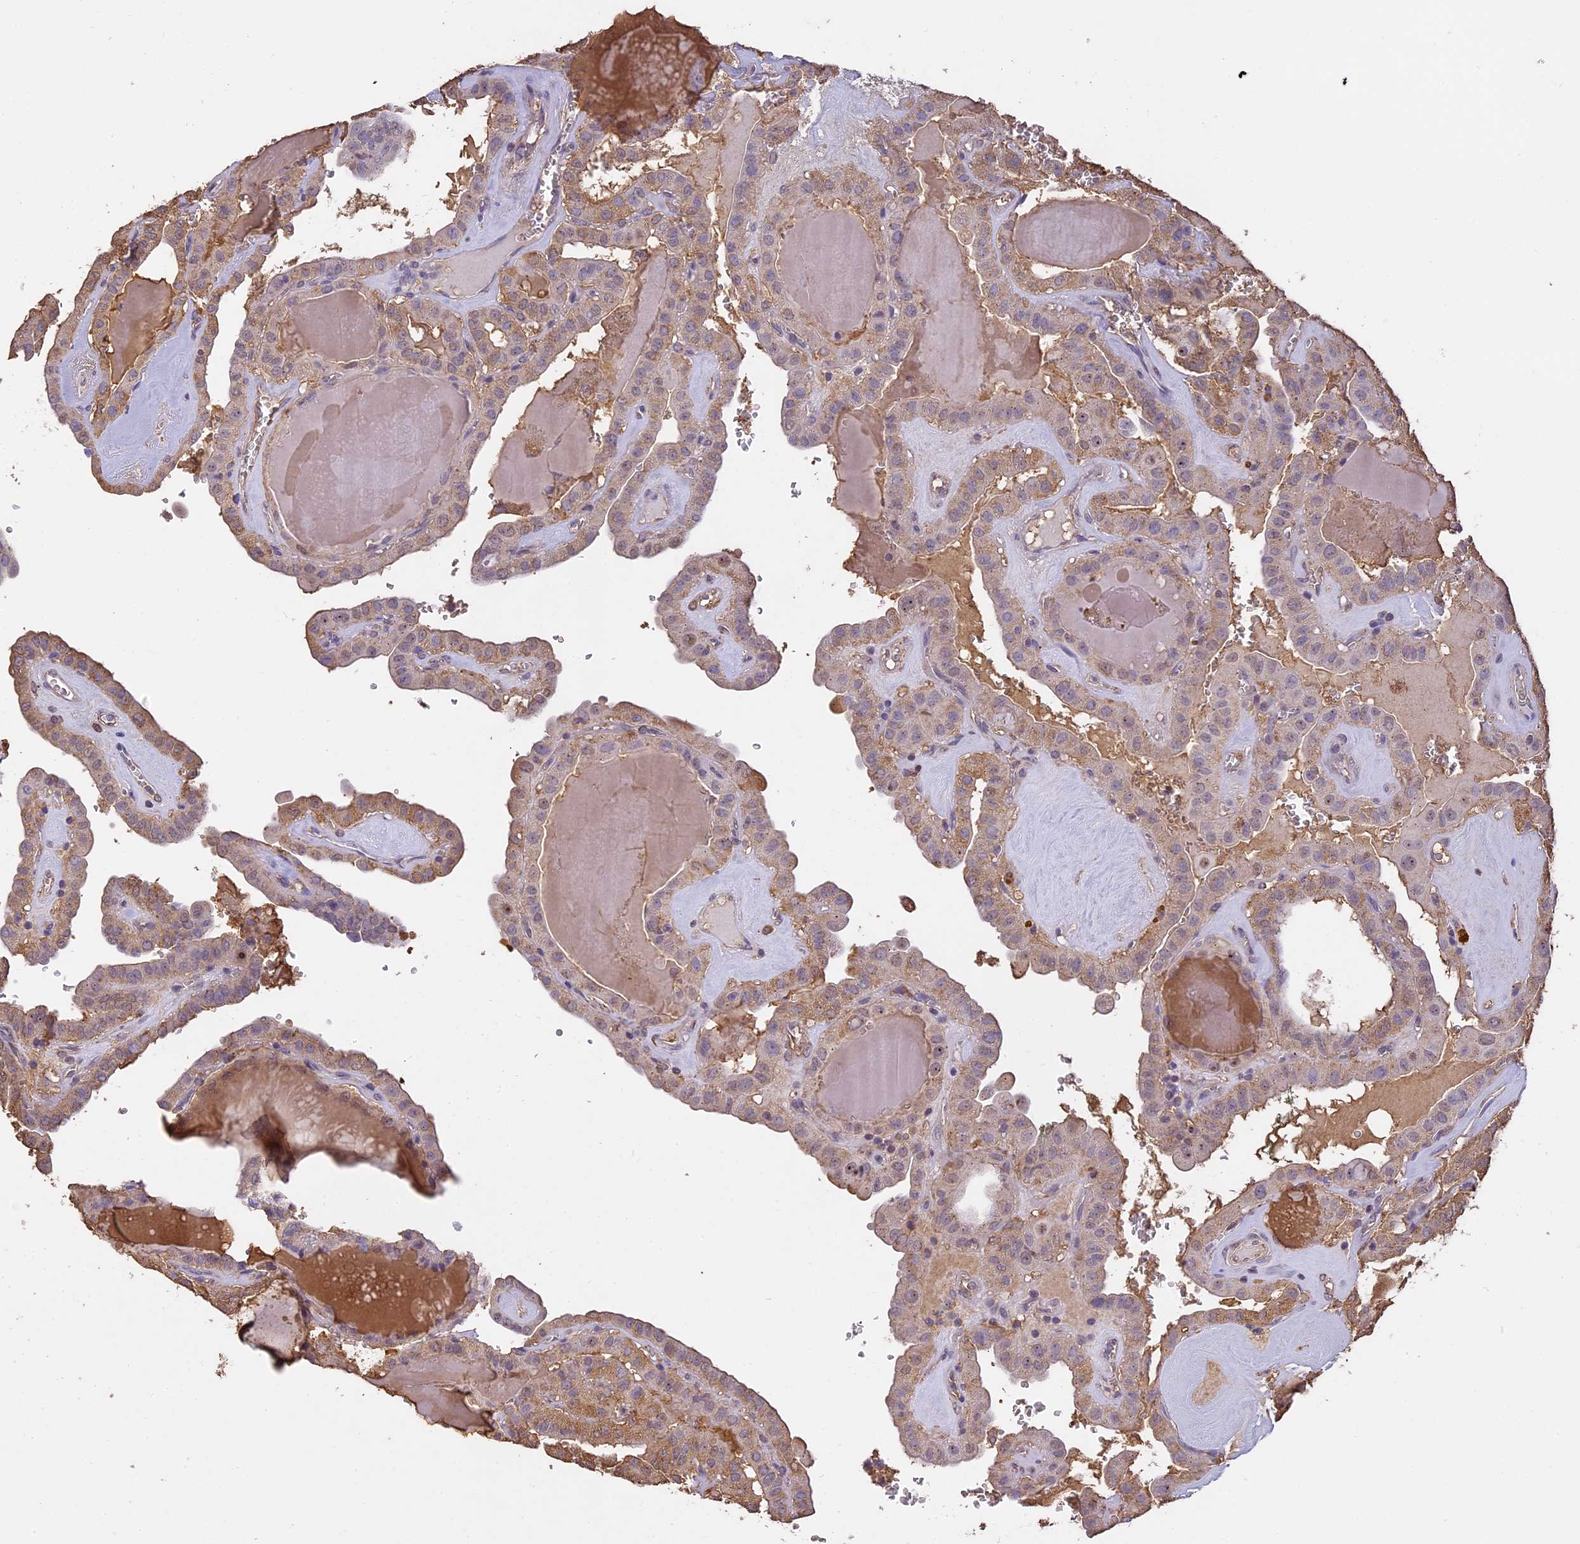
{"staining": {"intensity": "weak", "quantity": "25%-75%", "location": "cytoplasmic/membranous"}, "tissue": "thyroid cancer", "cell_type": "Tumor cells", "image_type": "cancer", "snomed": [{"axis": "morphology", "description": "Papillary adenocarcinoma, NOS"}, {"axis": "topography", "description": "Thyroid gland"}], "caption": "The immunohistochemical stain labels weak cytoplasmic/membranous staining in tumor cells of thyroid cancer (papillary adenocarcinoma) tissue.", "gene": "ARHGAP19", "patient": {"sex": "male", "age": 52}}